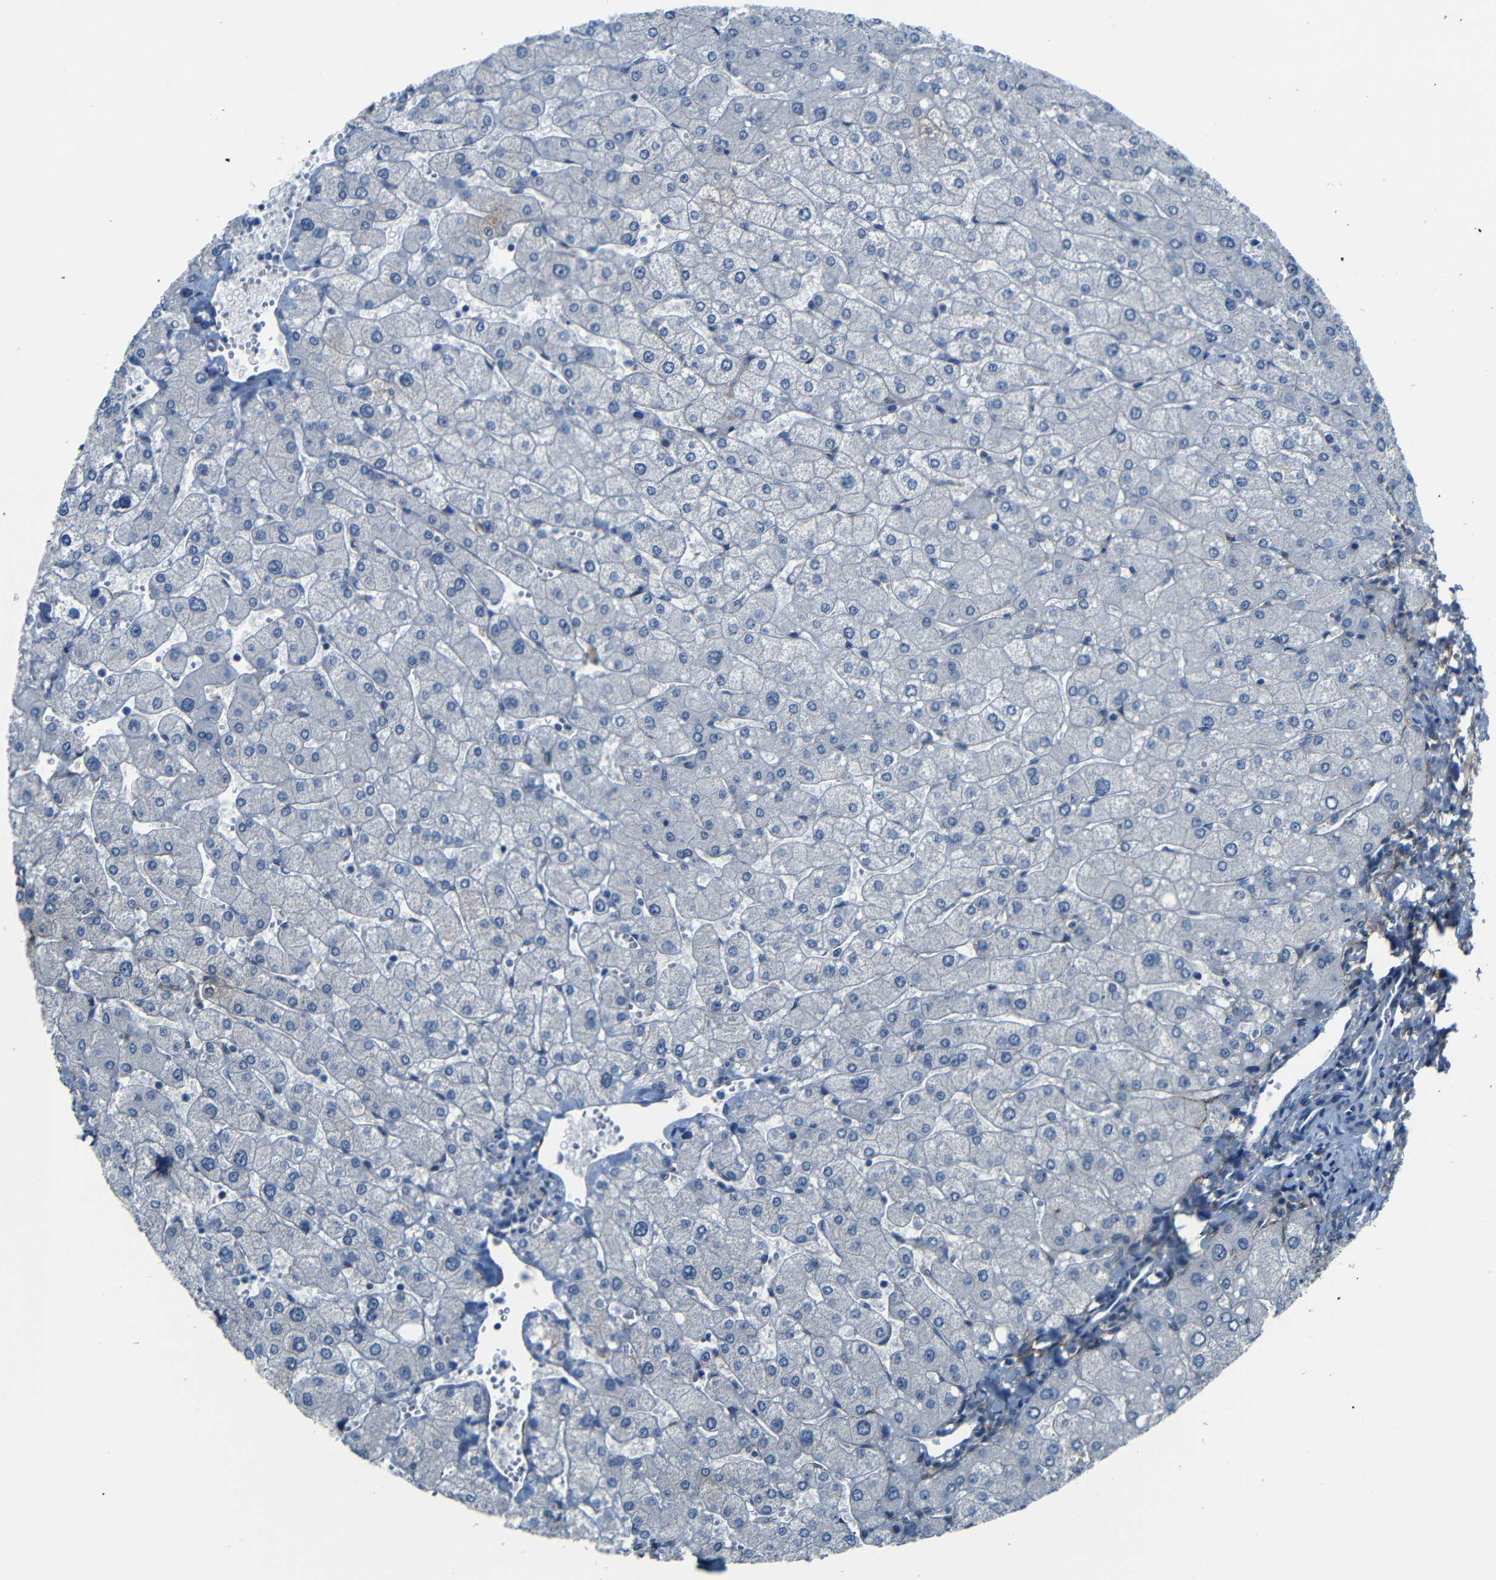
{"staining": {"intensity": "negative", "quantity": "none", "location": "none"}, "tissue": "liver", "cell_type": "Cholangiocytes", "image_type": "normal", "snomed": [{"axis": "morphology", "description": "Normal tissue, NOS"}, {"axis": "topography", "description": "Liver"}], "caption": "The histopathology image displays no staining of cholangiocytes in benign liver. Brightfield microscopy of immunohistochemistry stained with DAB (3,3'-diaminobenzidine) (brown) and hematoxylin (blue), captured at high magnification.", "gene": "ANK3", "patient": {"sex": "male", "age": 55}}